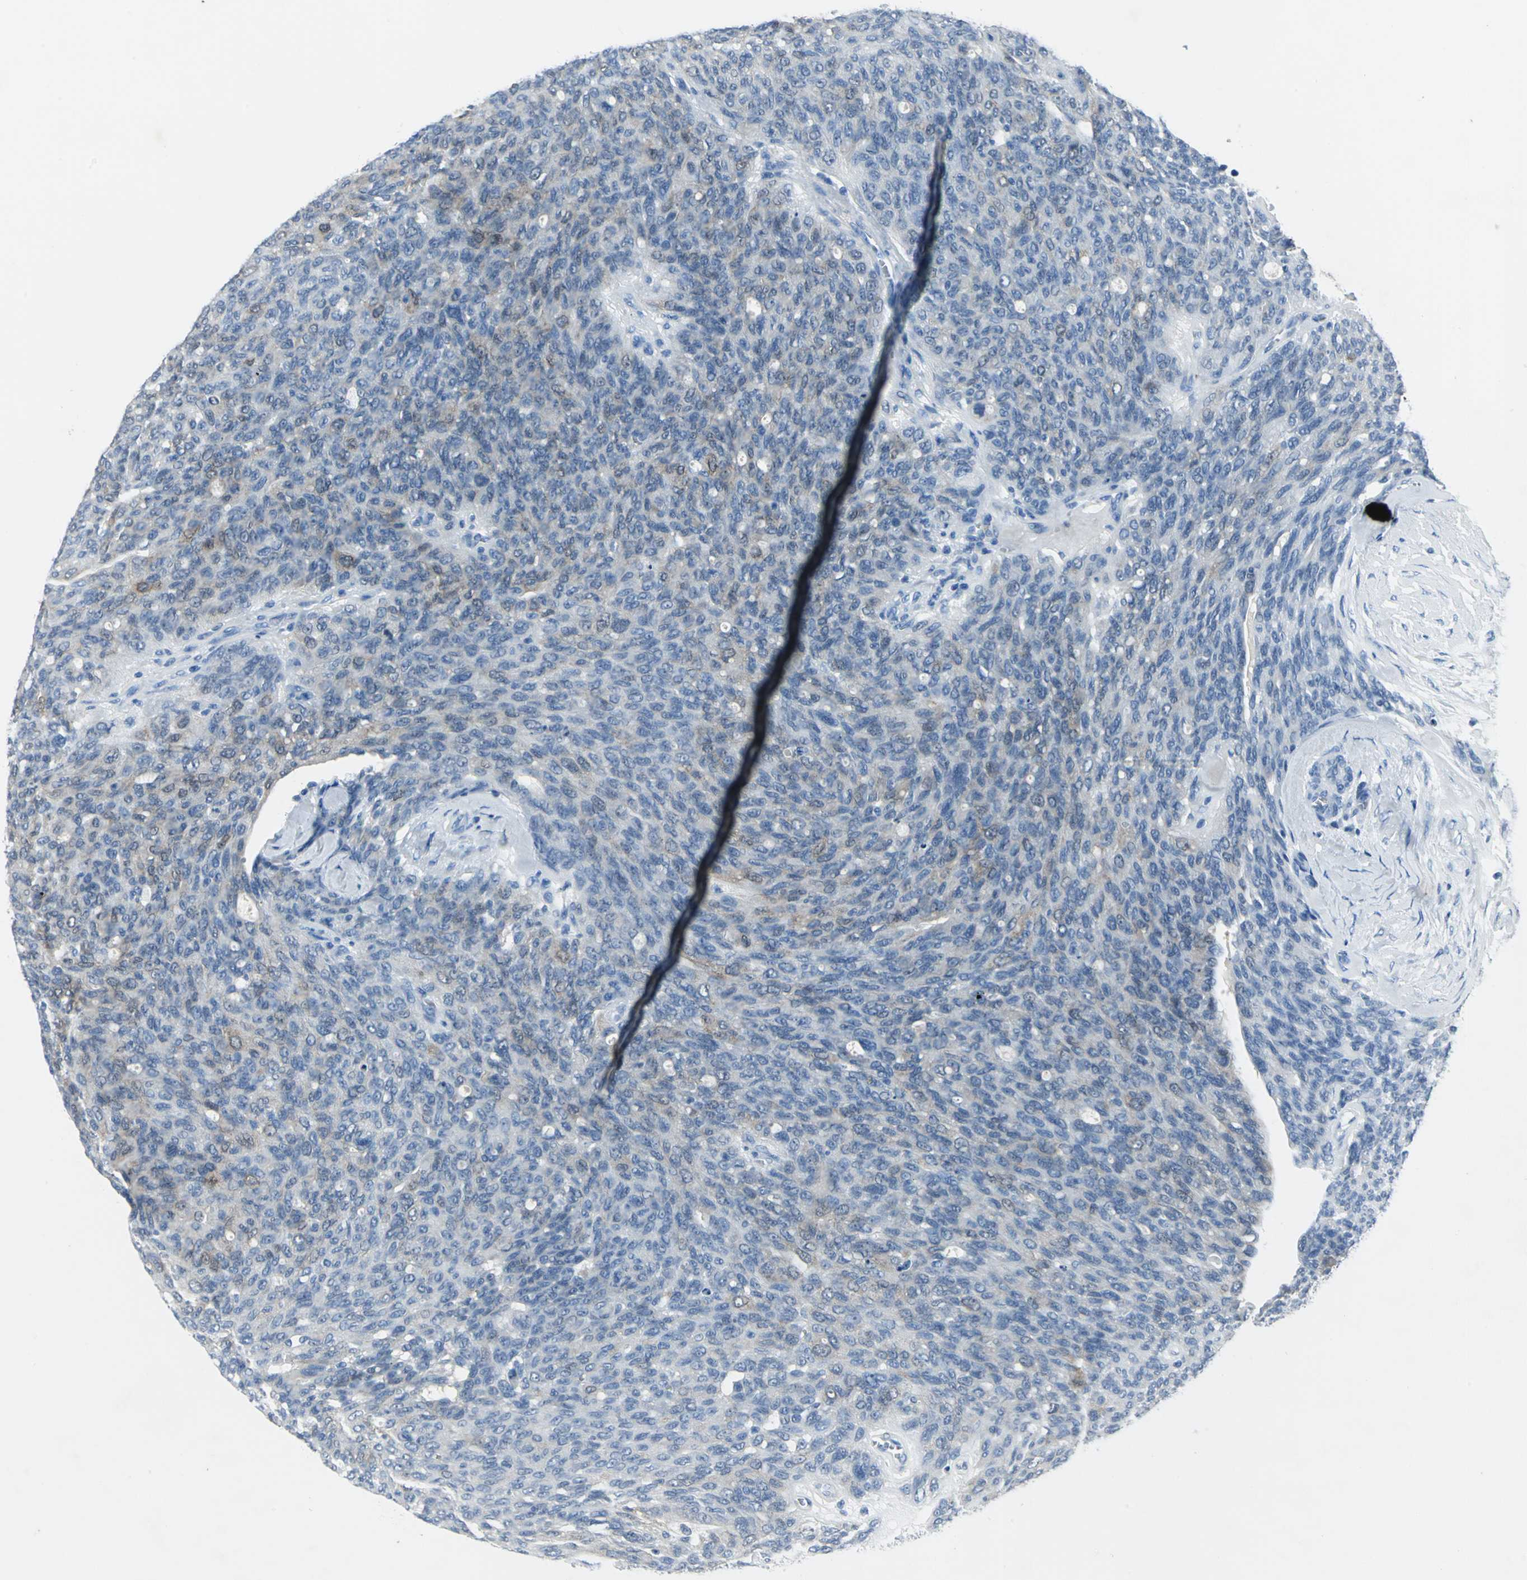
{"staining": {"intensity": "weak", "quantity": "<25%", "location": "cytoplasmic/membranous"}, "tissue": "ovarian cancer", "cell_type": "Tumor cells", "image_type": "cancer", "snomed": [{"axis": "morphology", "description": "Carcinoma, endometroid"}, {"axis": "topography", "description": "Ovary"}], "caption": "The immunohistochemistry histopathology image has no significant staining in tumor cells of ovarian cancer tissue. Nuclei are stained in blue.", "gene": "SFN", "patient": {"sex": "female", "age": 60}}